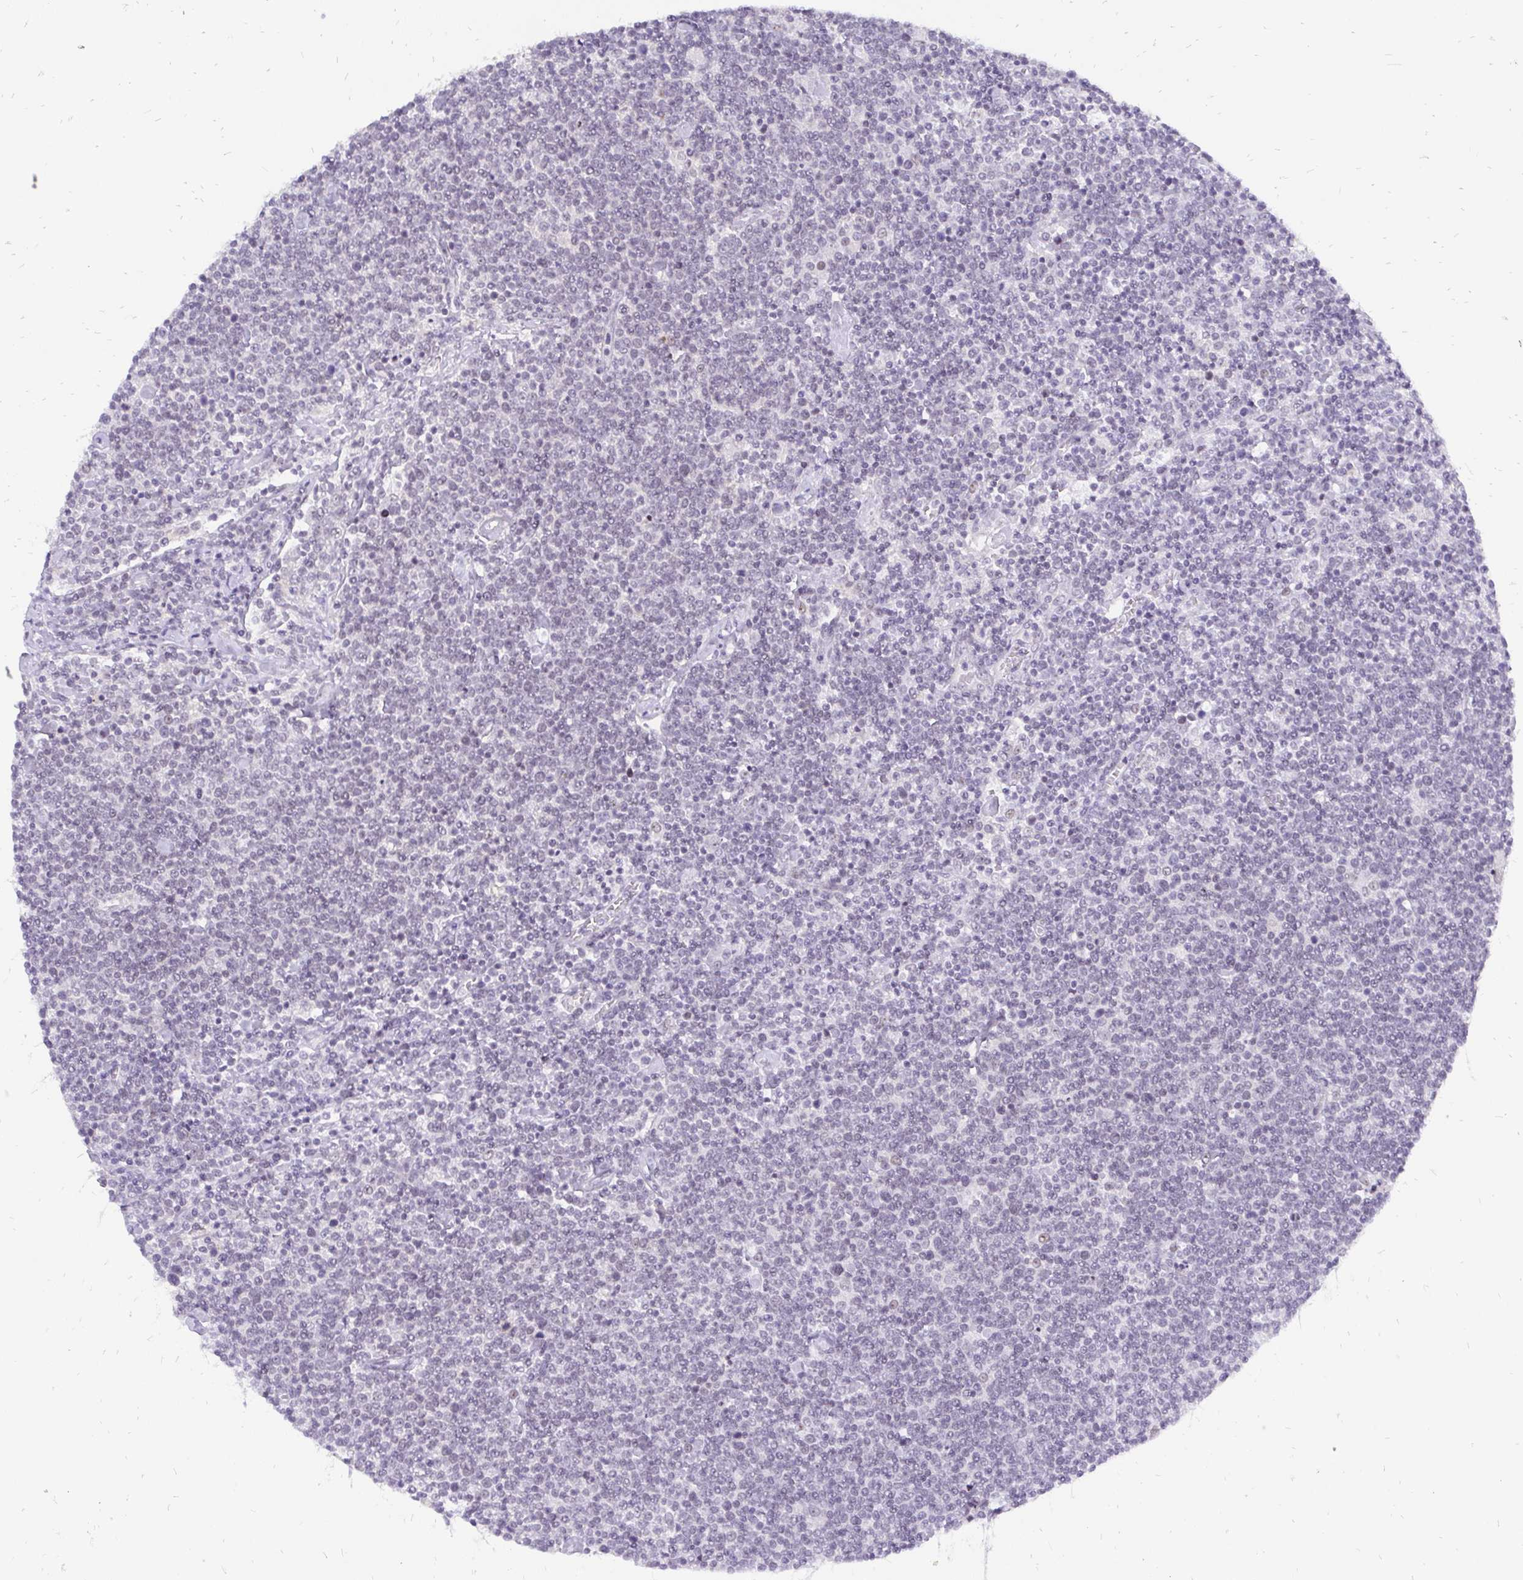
{"staining": {"intensity": "negative", "quantity": "none", "location": "none"}, "tissue": "lymphoma", "cell_type": "Tumor cells", "image_type": "cancer", "snomed": [{"axis": "morphology", "description": "Malignant lymphoma, non-Hodgkin's type, High grade"}, {"axis": "topography", "description": "Lymph node"}], "caption": "Protein analysis of lymphoma reveals no significant expression in tumor cells.", "gene": "ZNF860", "patient": {"sex": "male", "age": 61}}